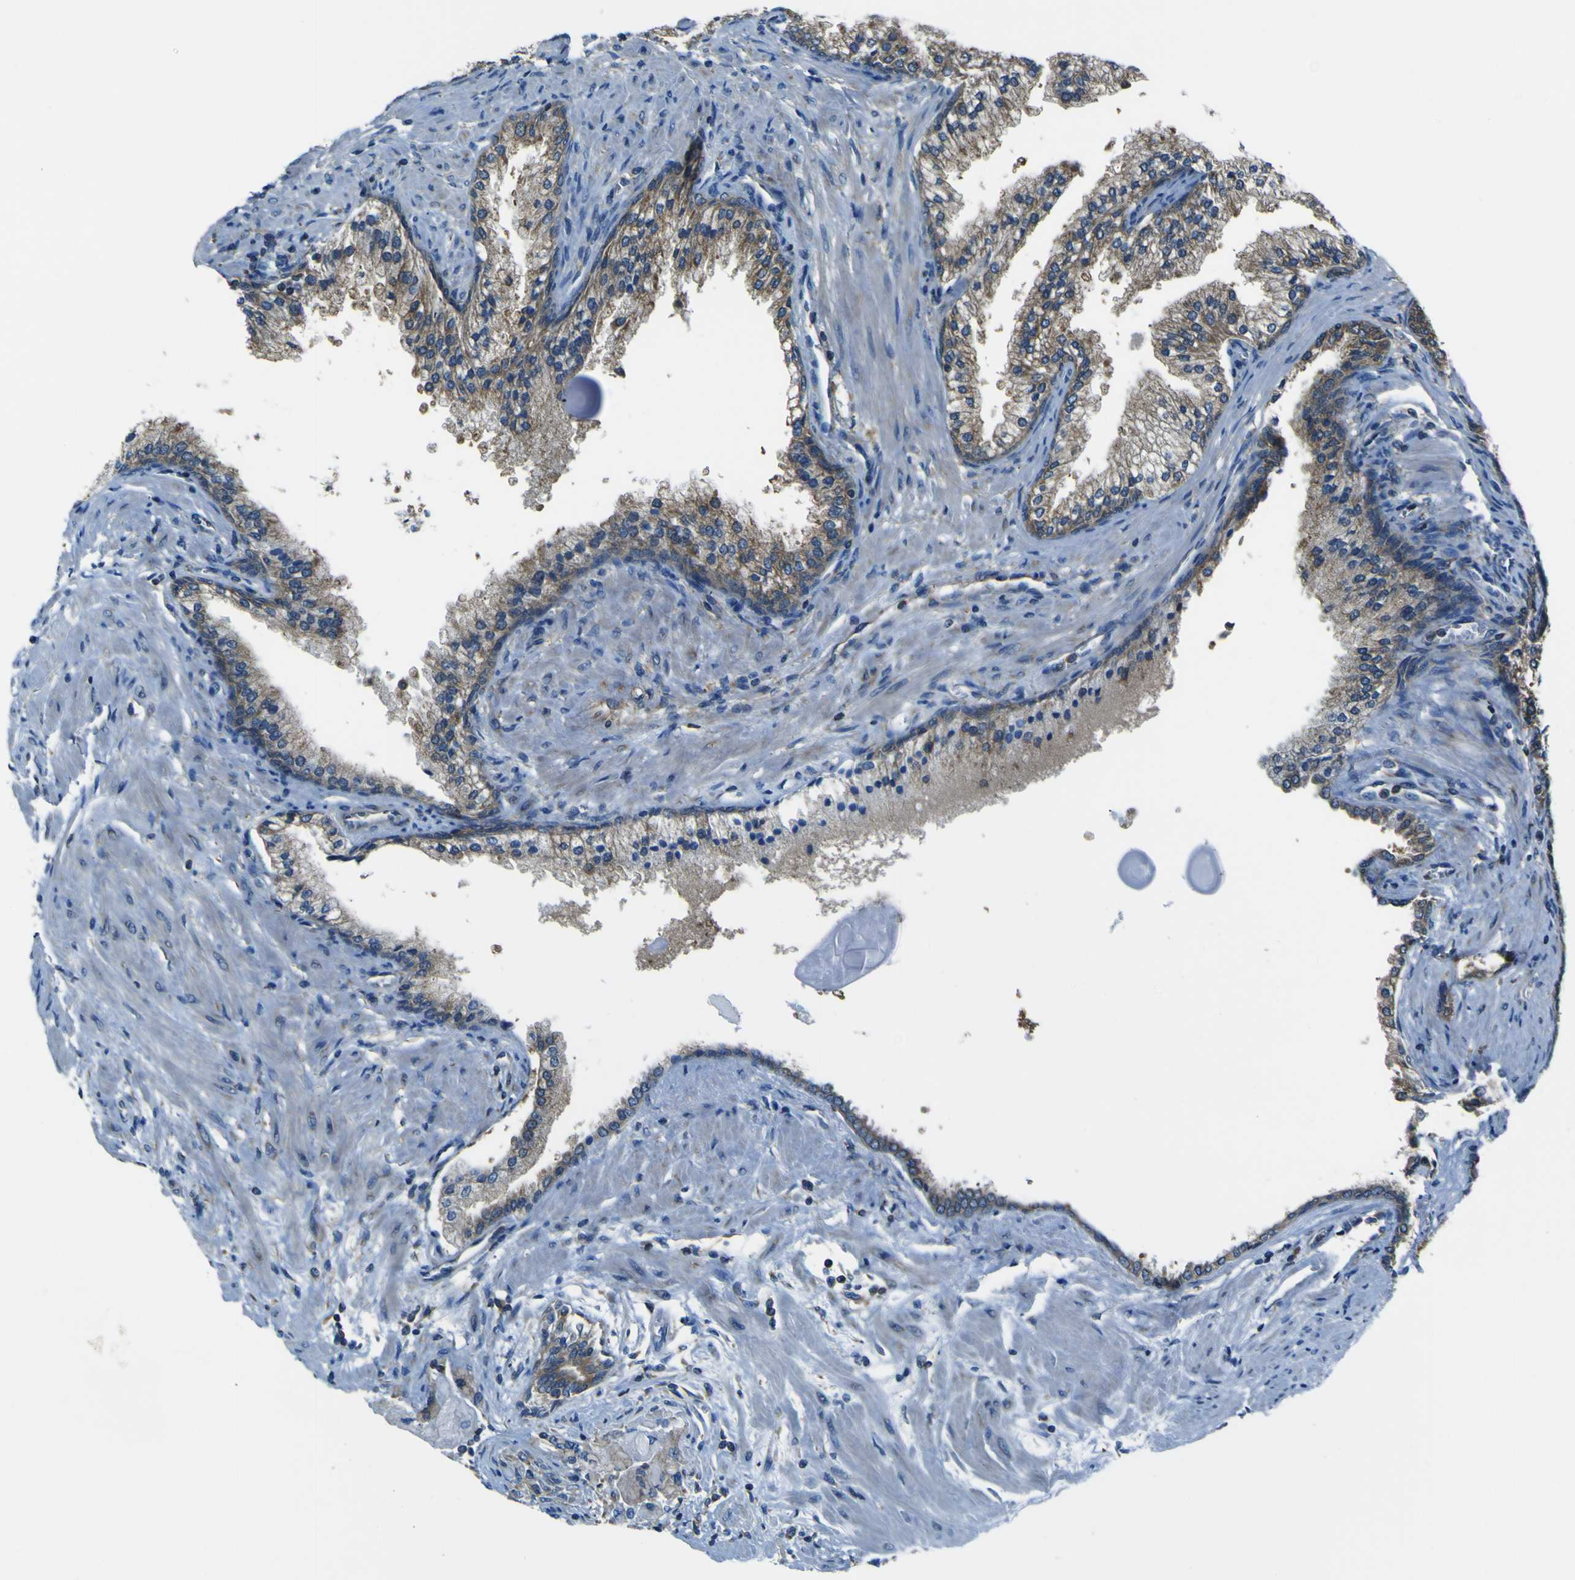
{"staining": {"intensity": "moderate", "quantity": ">75%", "location": "cytoplasmic/membranous"}, "tissue": "prostate cancer", "cell_type": "Tumor cells", "image_type": "cancer", "snomed": [{"axis": "morphology", "description": "Adenocarcinoma, High grade"}, {"axis": "topography", "description": "Prostate"}], "caption": "This is an image of immunohistochemistry (IHC) staining of prostate adenocarcinoma (high-grade), which shows moderate positivity in the cytoplasmic/membranous of tumor cells.", "gene": "STIM1", "patient": {"sex": "male", "age": 58}}